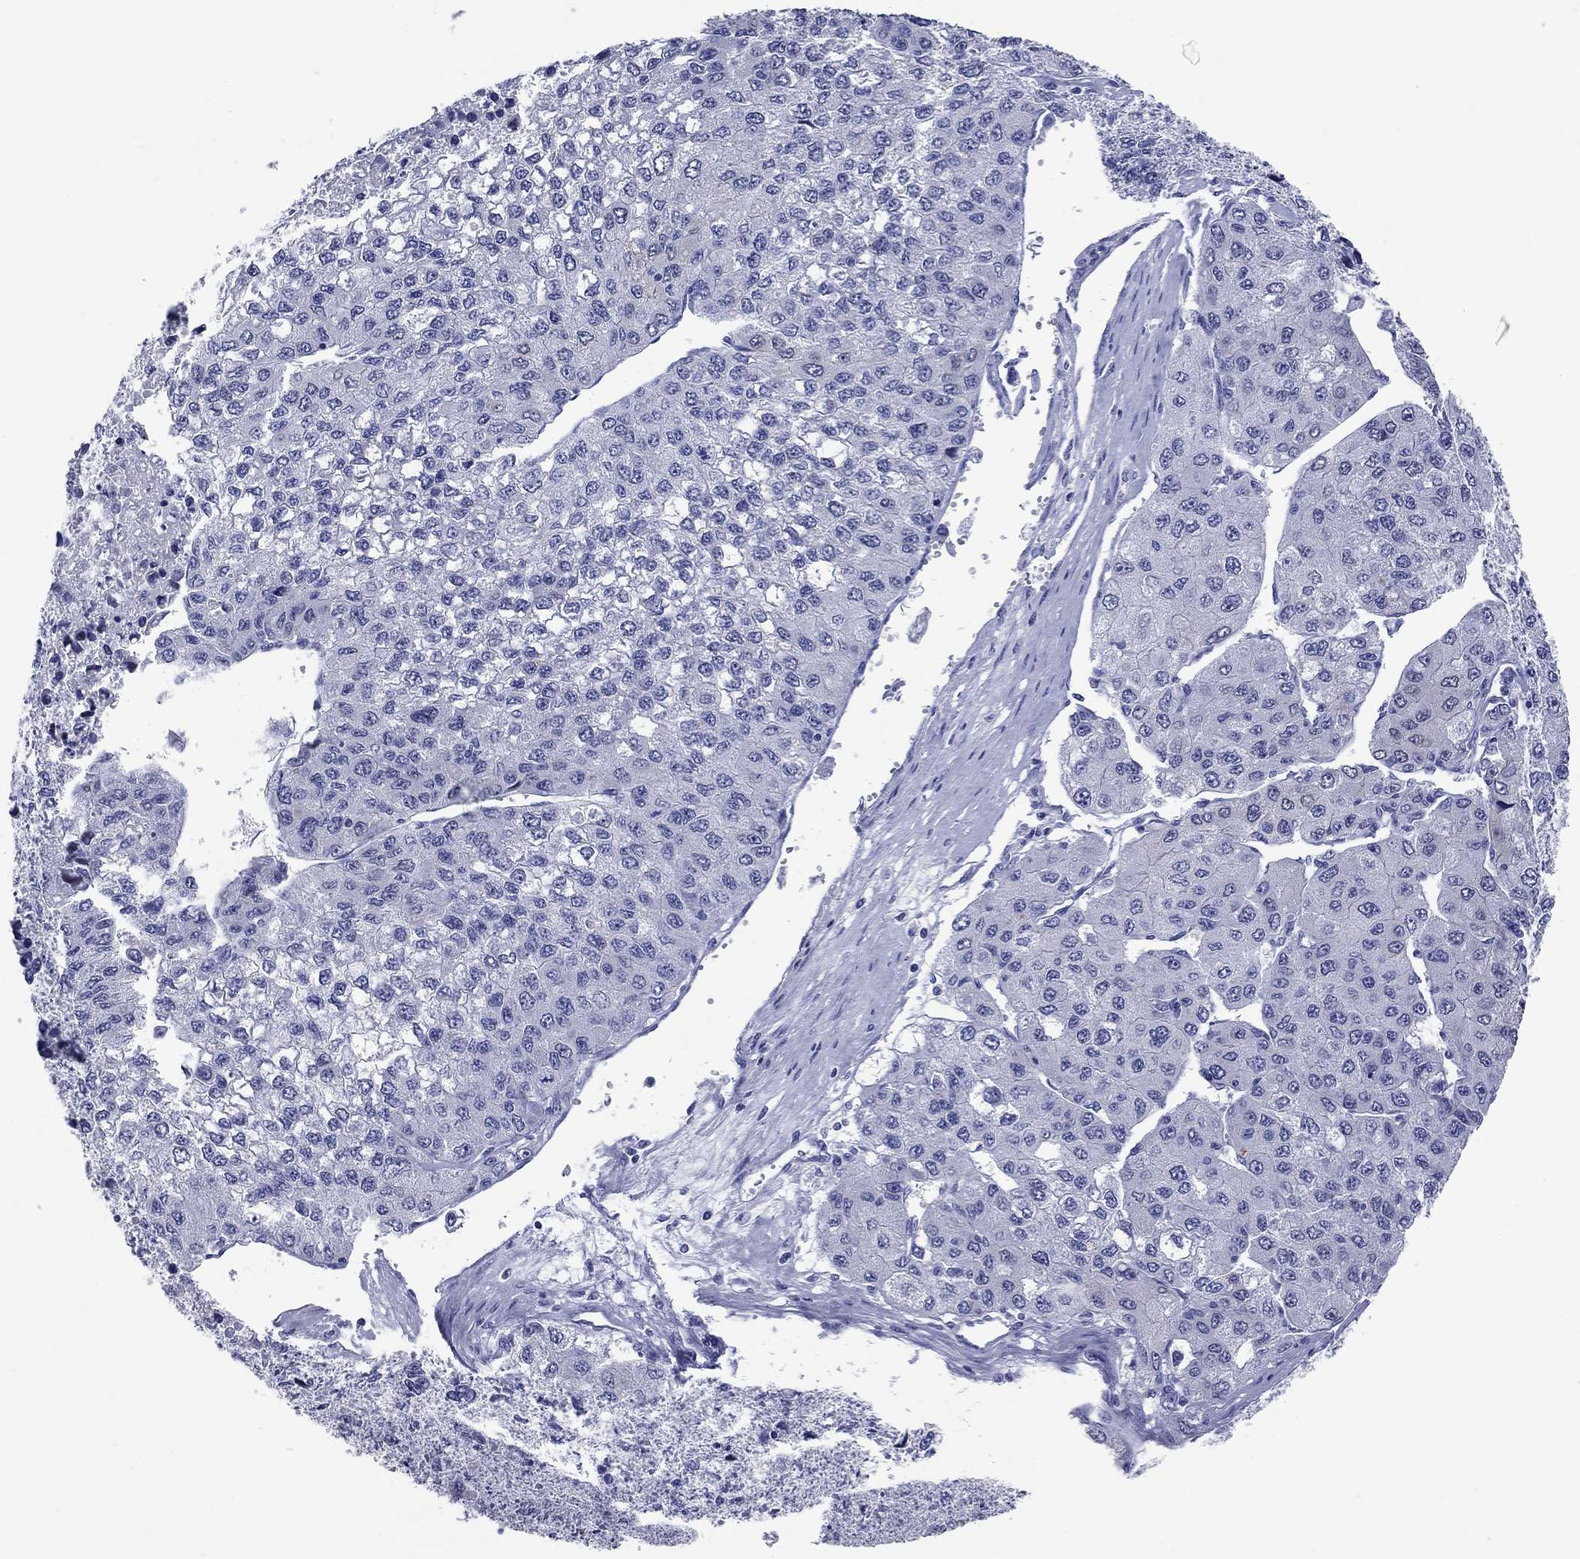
{"staining": {"intensity": "negative", "quantity": "none", "location": "none"}, "tissue": "liver cancer", "cell_type": "Tumor cells", "image_type": "cancer", "snomed": [{"axis": "morphology", "description": "Carcinoma, Hepatocellular, NOS"}, {"axis": "topography", "description": "Liver"}], "caption": "Micrograph shows no protein staining in tumor cells of liver hepatocellular carcinoma tissue. The staining is performed using DAB brown chromogen with nuclei counter-stained in using hematoxylin.", "gene": "CCNA1", "patient": {"sex": "female", "age": 66}}